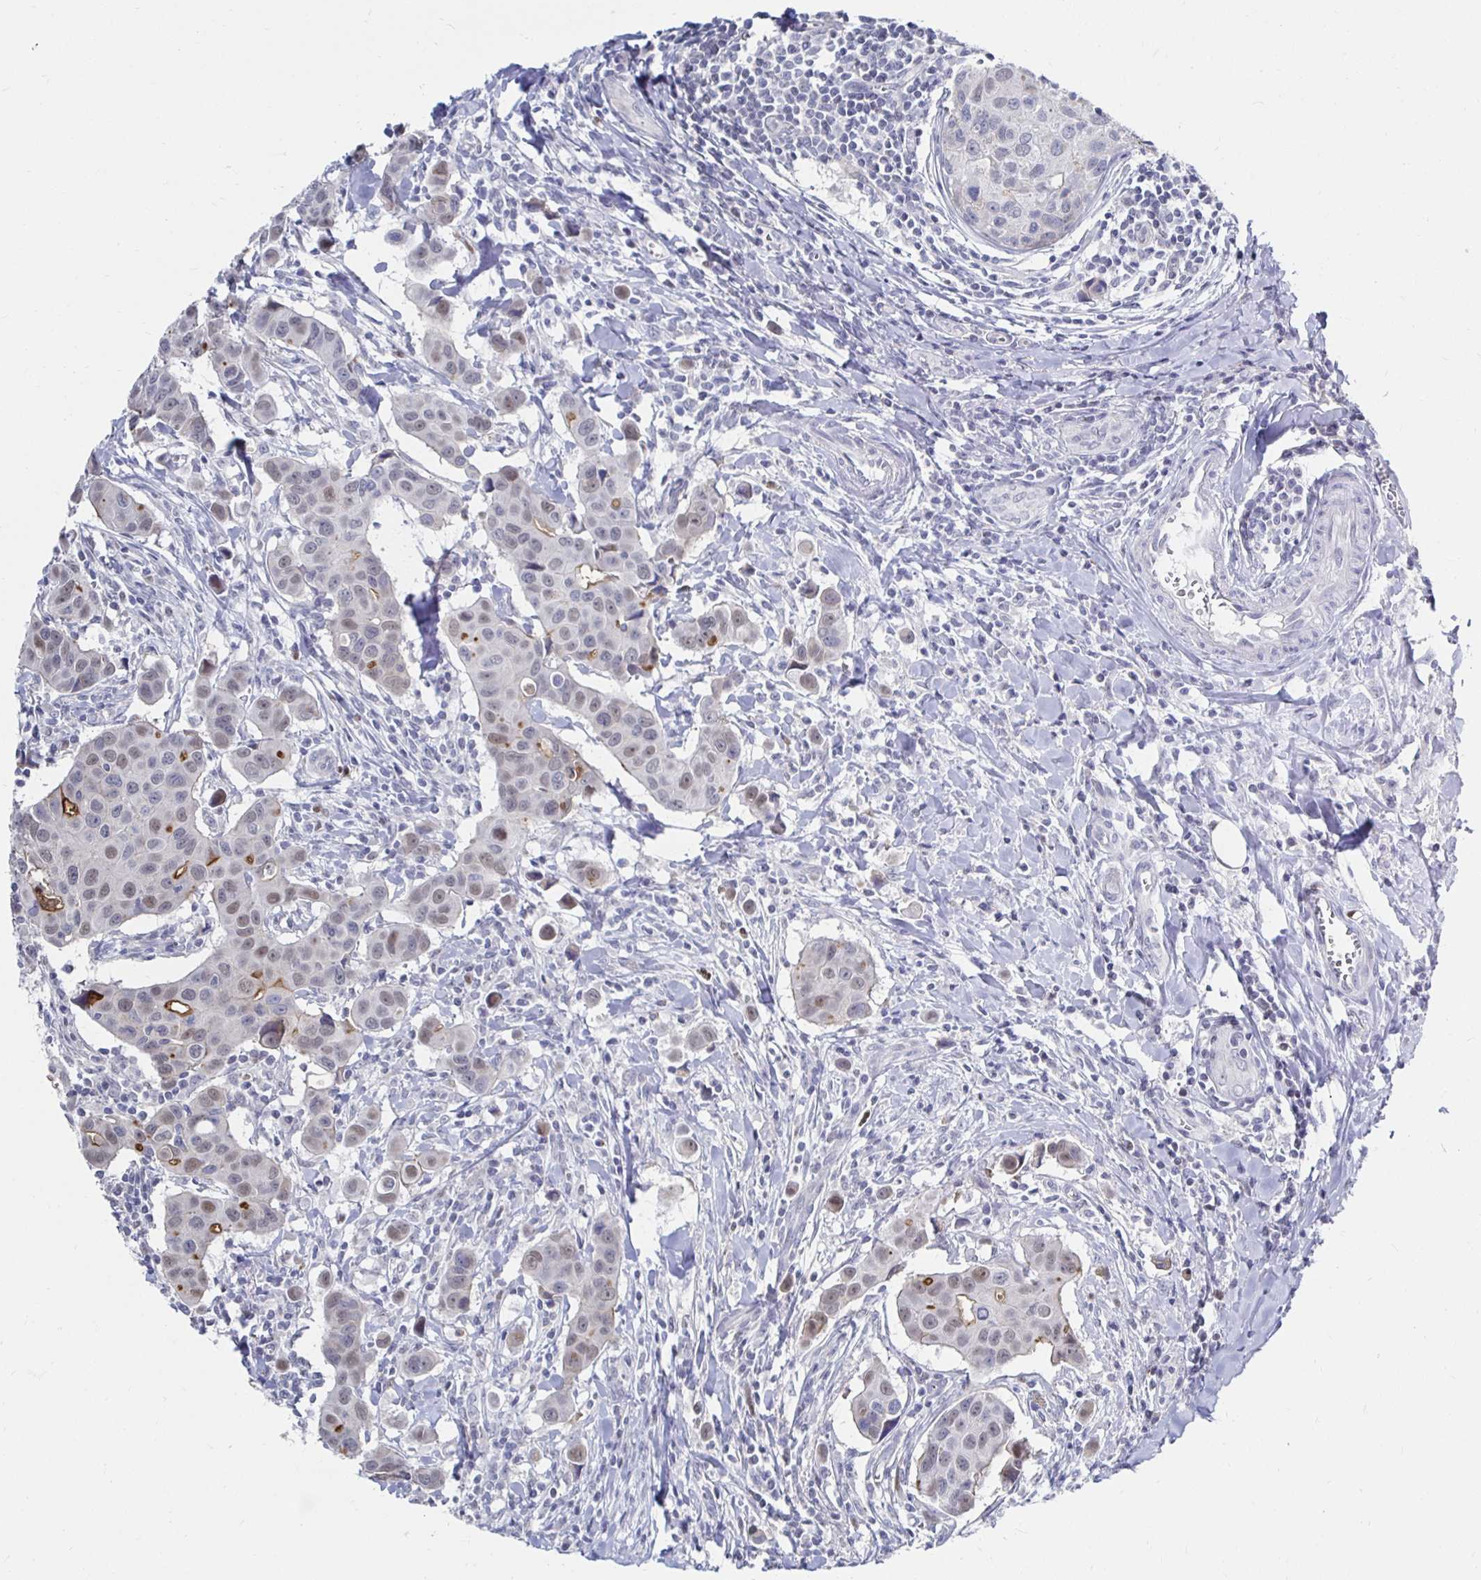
{"staining": {"intensity": "weak", "quantity": "<25%", "location": "nuclear"}, "tissue": "breast cancer", "cell_type": "Tumor cells", "image_type": "cancer", "snomed": [{"axis": "morphology", "description": "Duct carcinoma"}, {"axis": "topography", "description": "Breast"}], "caption": "Immunohistochemical staining of human breast infiltrating ductal carcinoma demonstrates no significant staining in tumor cells. The staining was performed using DAB to visualize the protein expression in brown, while the nuclei were stained in blue with hematoxylin (Magnification: 20x).", "gene": "NOCT", "patient": {"sex": "female", "age": 24}}